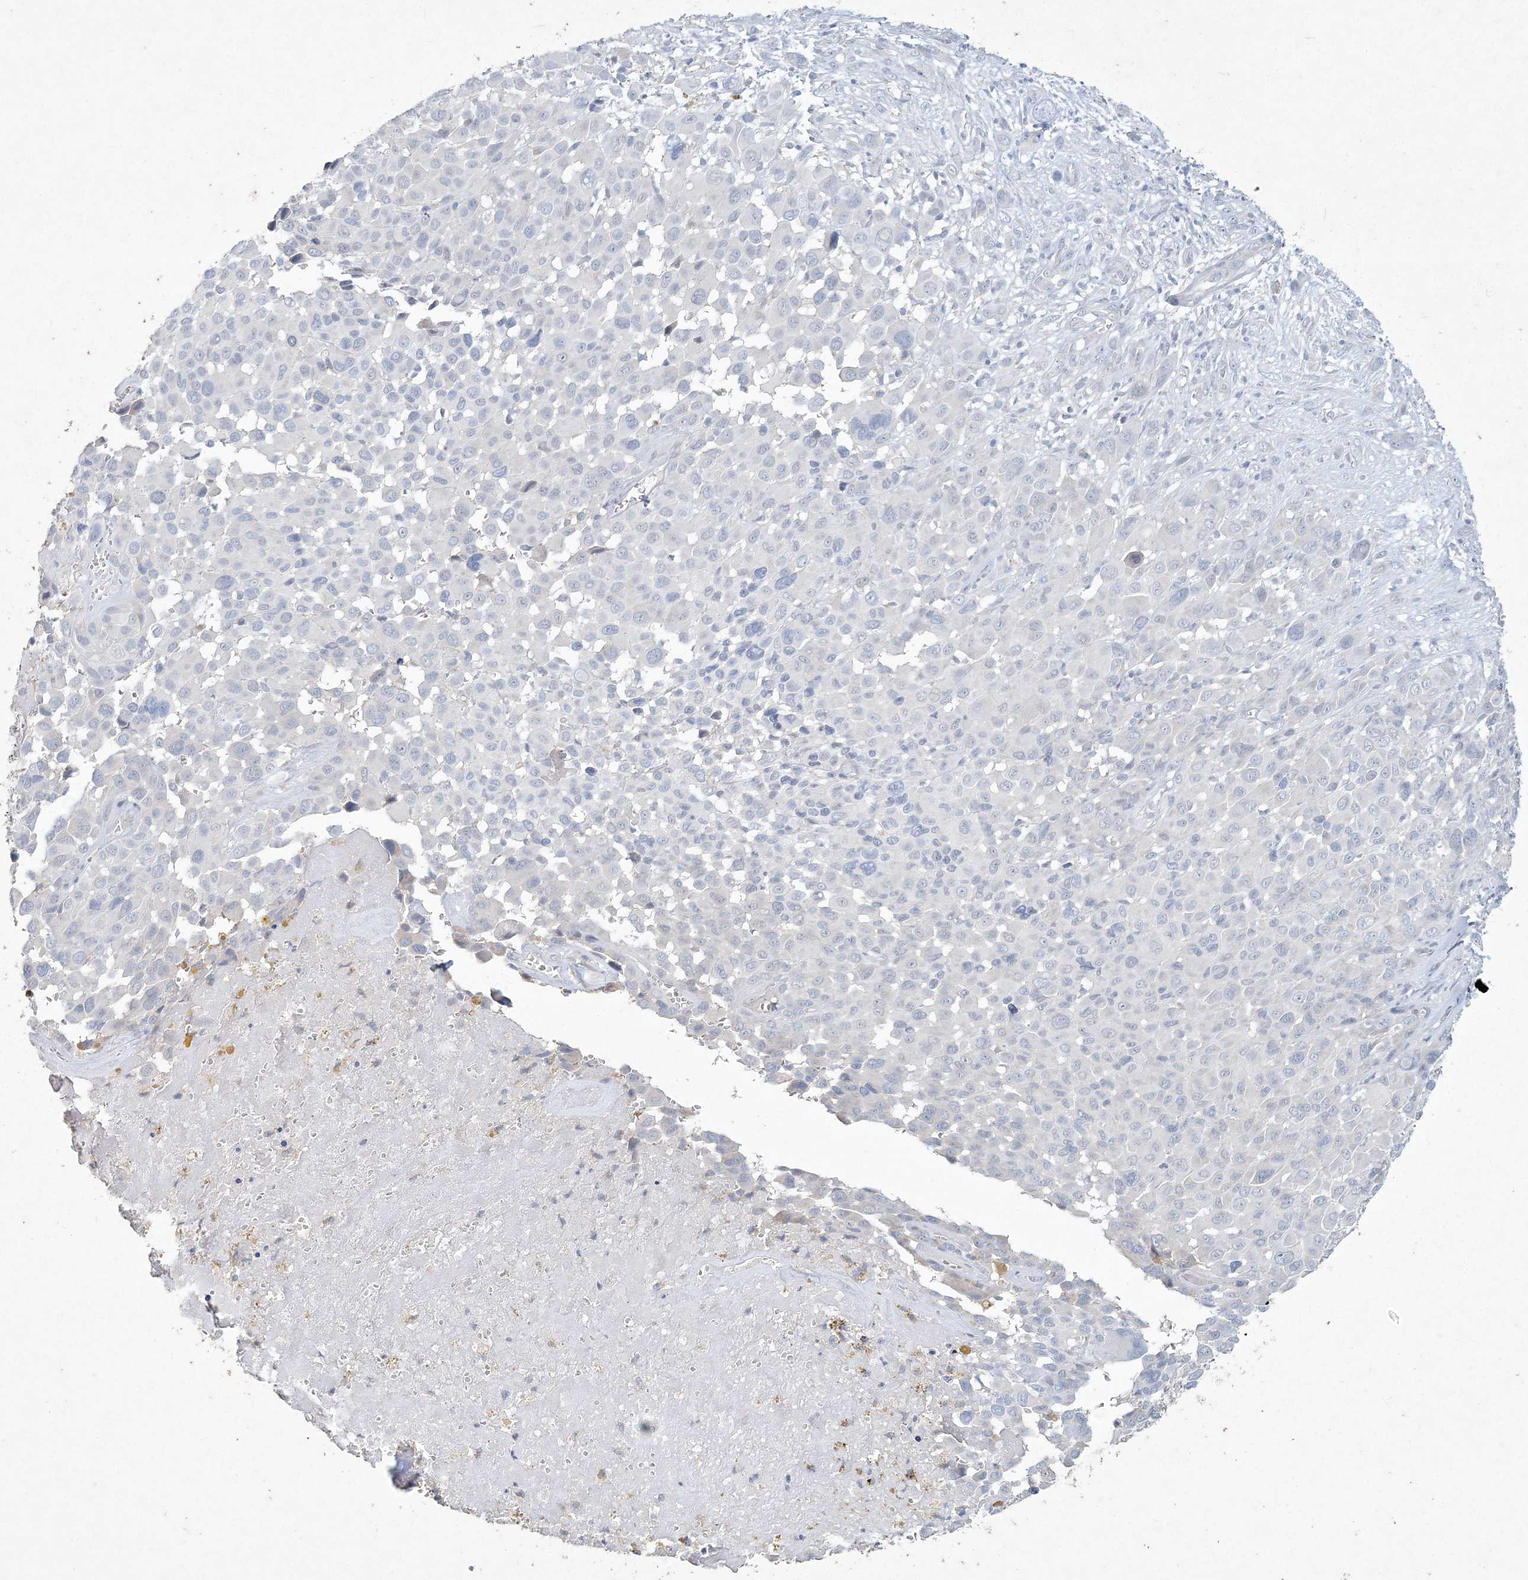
{"staining": {"intensity": "negative", "quantity": "none", "location": "none"}, "tissue": "melanoma", "cell_type": "Tumor cells", "image_type": "cancer", "snomed": [{"axis": "morphology", "description": "Malignant melanoma, NOS"}, {"axis": "topography", "description": "Skin of trunk"}], "caption": "The photomicrograph exhibits no significant positivity in tumor cells of melanoma.", "gene": "DNAH5", "patient": {"sex": "male", "age": 71}}